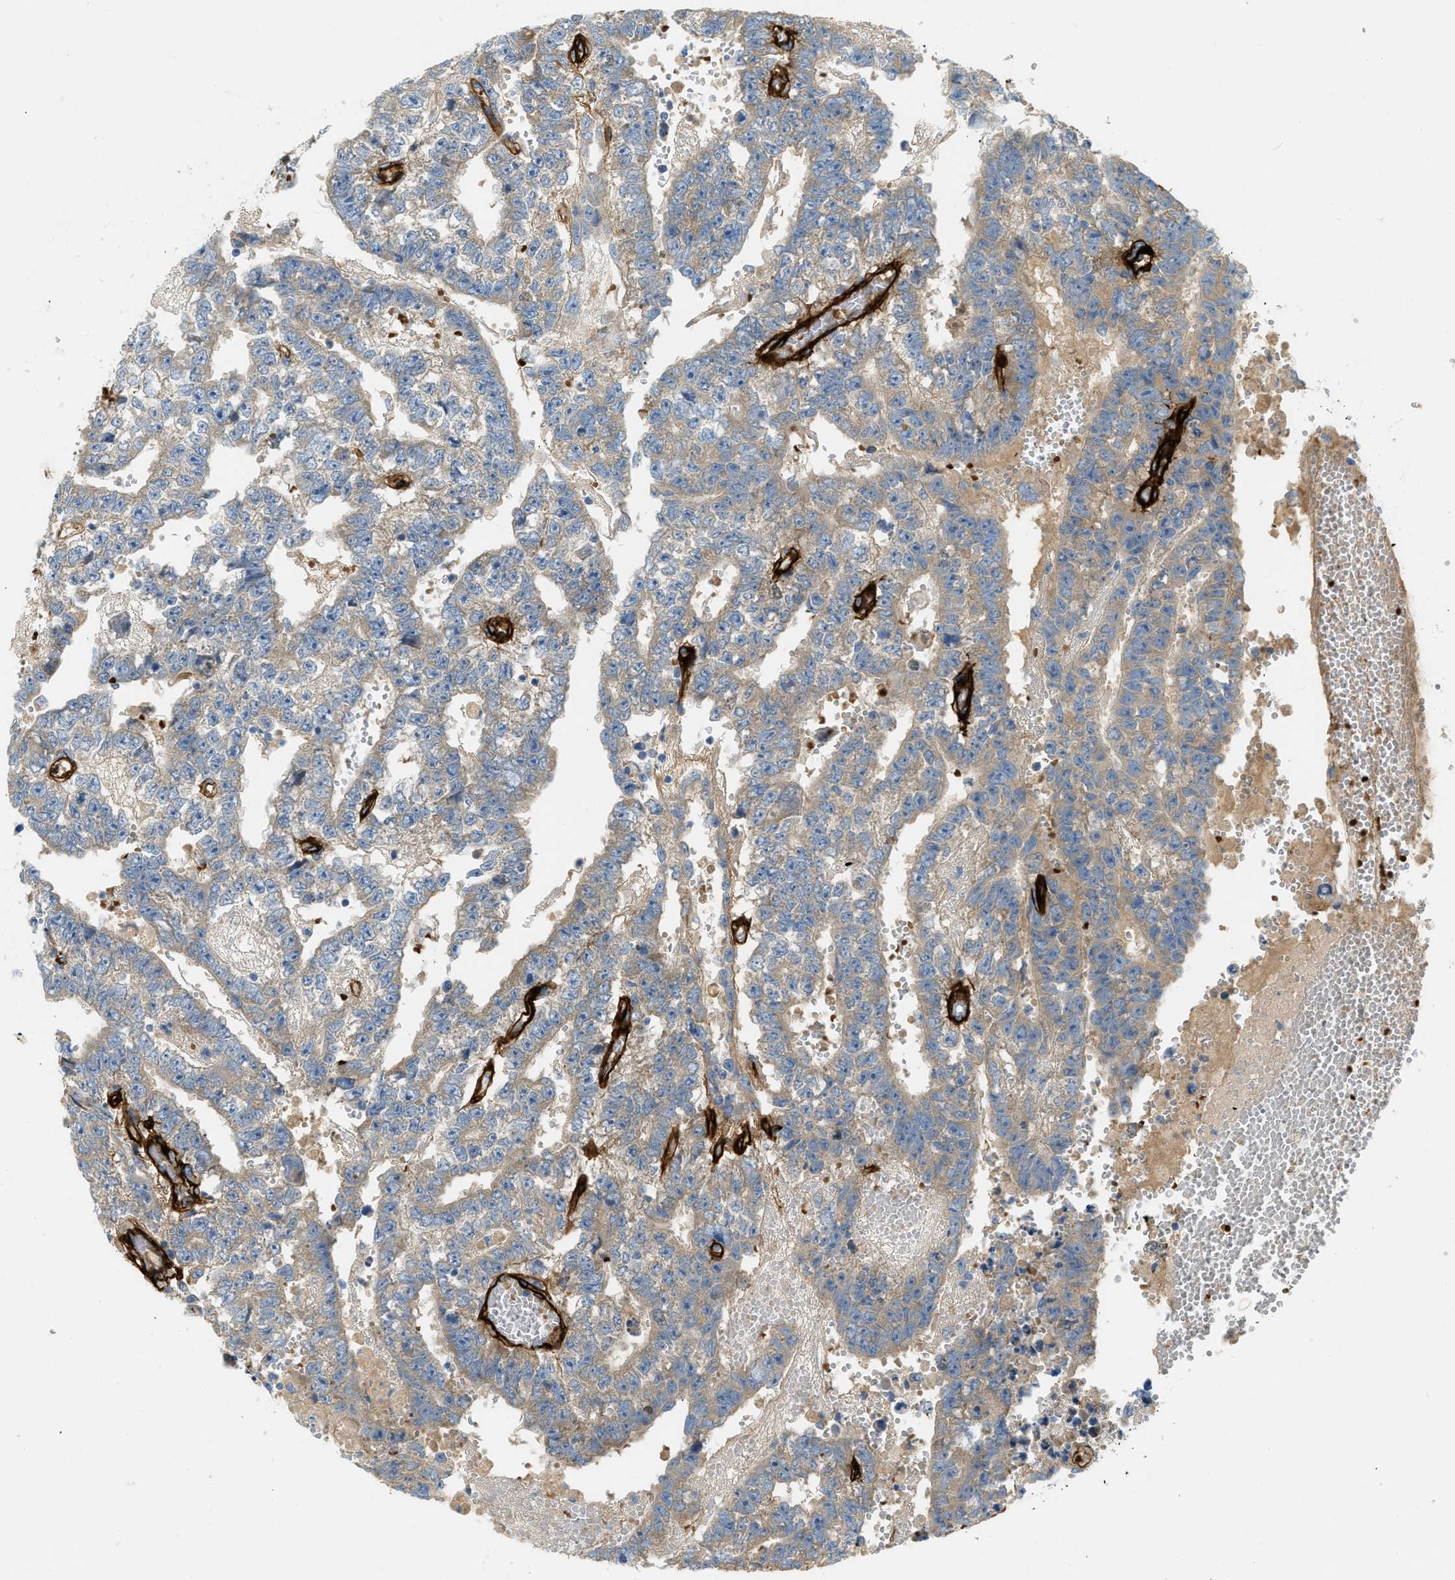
{"staining": {"intensity": "weak", "quantity": ">75%", "location": "cytoplasmic/membranous"}, "tissue": "testis cancer", "cell_type": "Tumor cells", "image_type": "cancer", "snomed": [{"axis": "morphology", "description": "Carcinoma, Embryonal, NOS"}, {"axis": "topography", "description": "Testis"}], "caption": "Protein staining of testis embryonal carcinoma tissue shows weak cytoplasmic/membranous positivity in about >75% of tumor cells.", "gene": "COL15A1", "patient": {"sex": "male", "age": 25}}